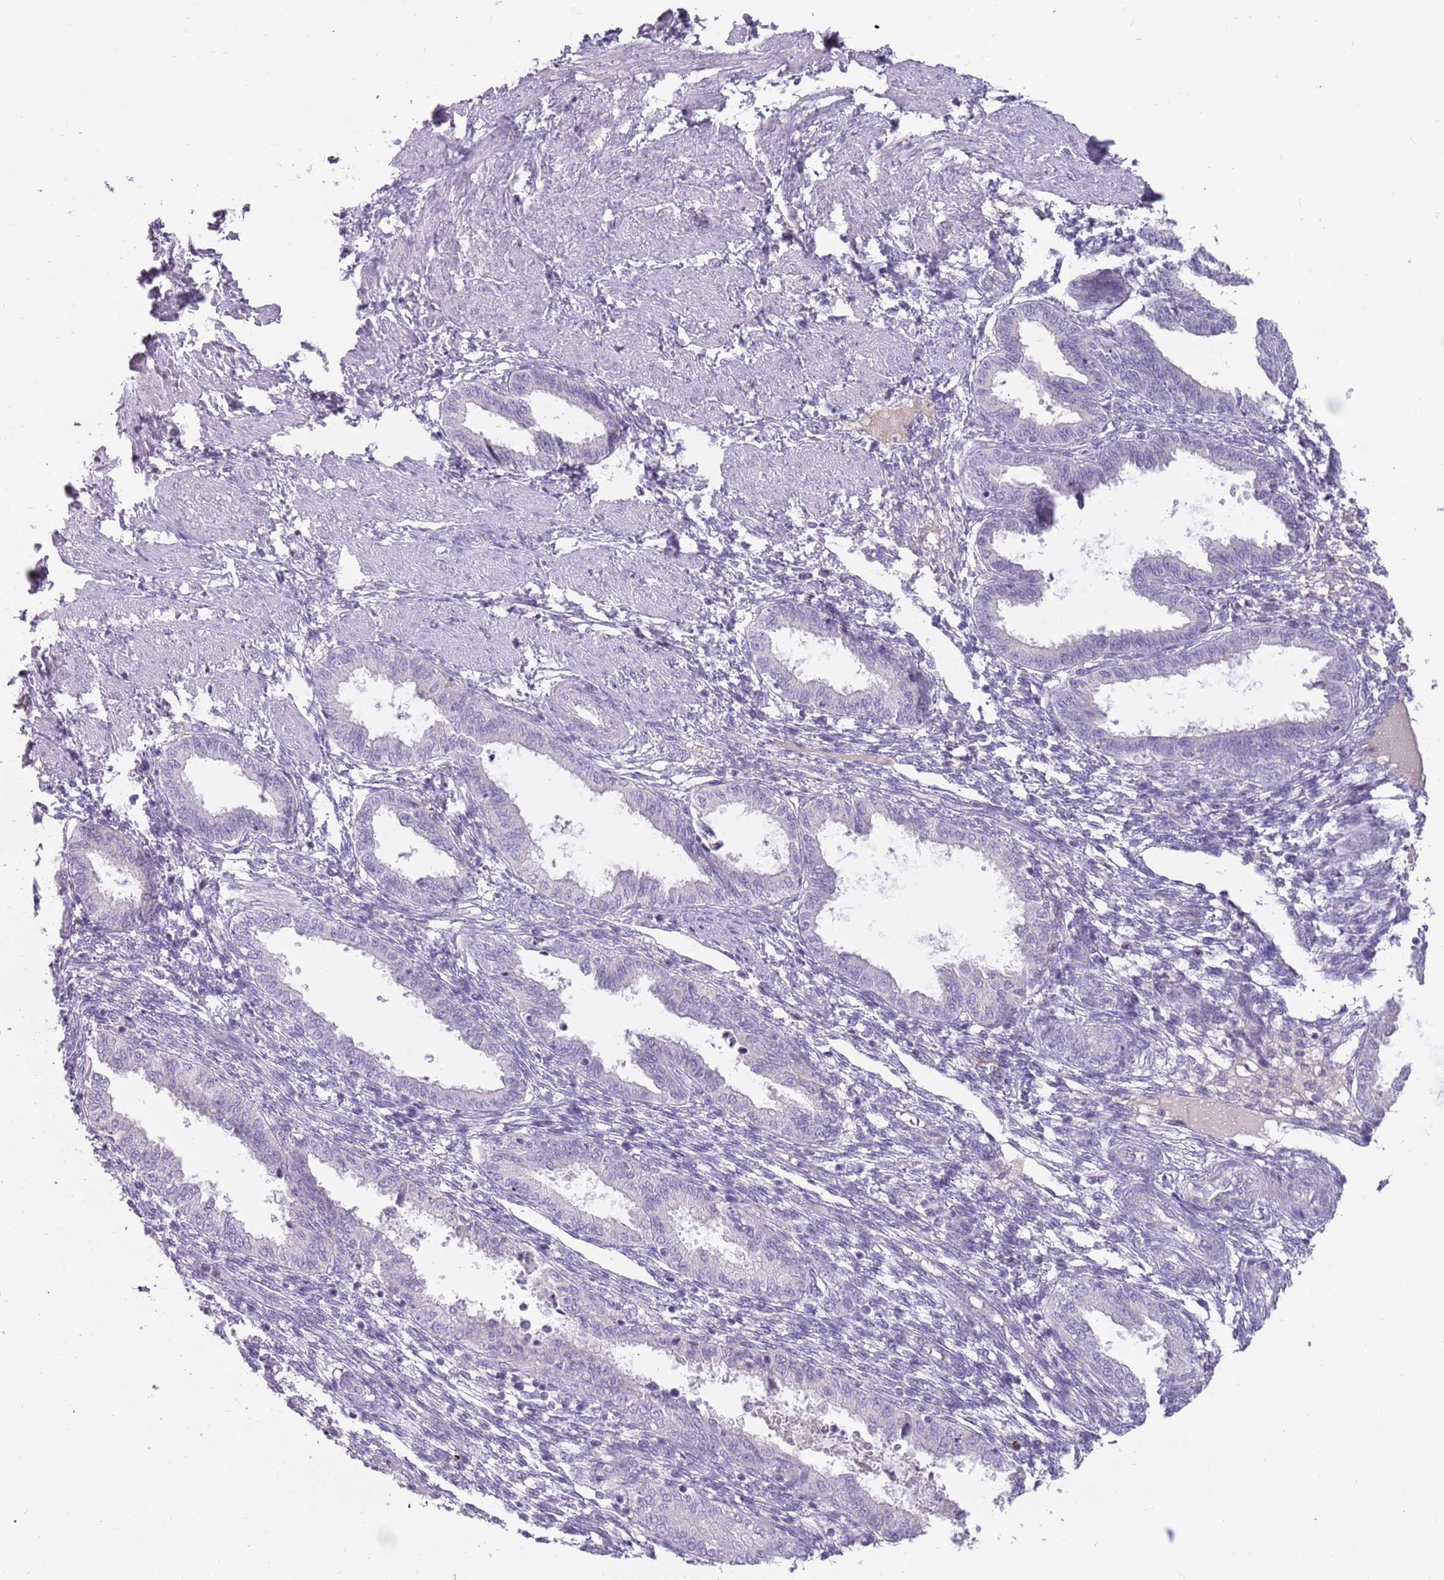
{"staining": {"intensity": "negative", "quantity": "none", "location": "none"}, "tissue": "endometrium", "cell_type": "Cells in endometrial stroma", "image_type": "normal", "snomed": [{"axis": "morphology", "description": "Normal tissue, NOS"}, {"axis": "topography", "description": "Endometrium"}], "caption": "Immunohistochemistry (IHC) histopathology image of unremarkable endometrium: human endometrium stained with DAB (3,3'-diaminobenzidine) demonstrates no significant protein positivity in cells in endometrial stroma.", "gene": "DDX4", "patient": {"sex": "female", "age": 33}}